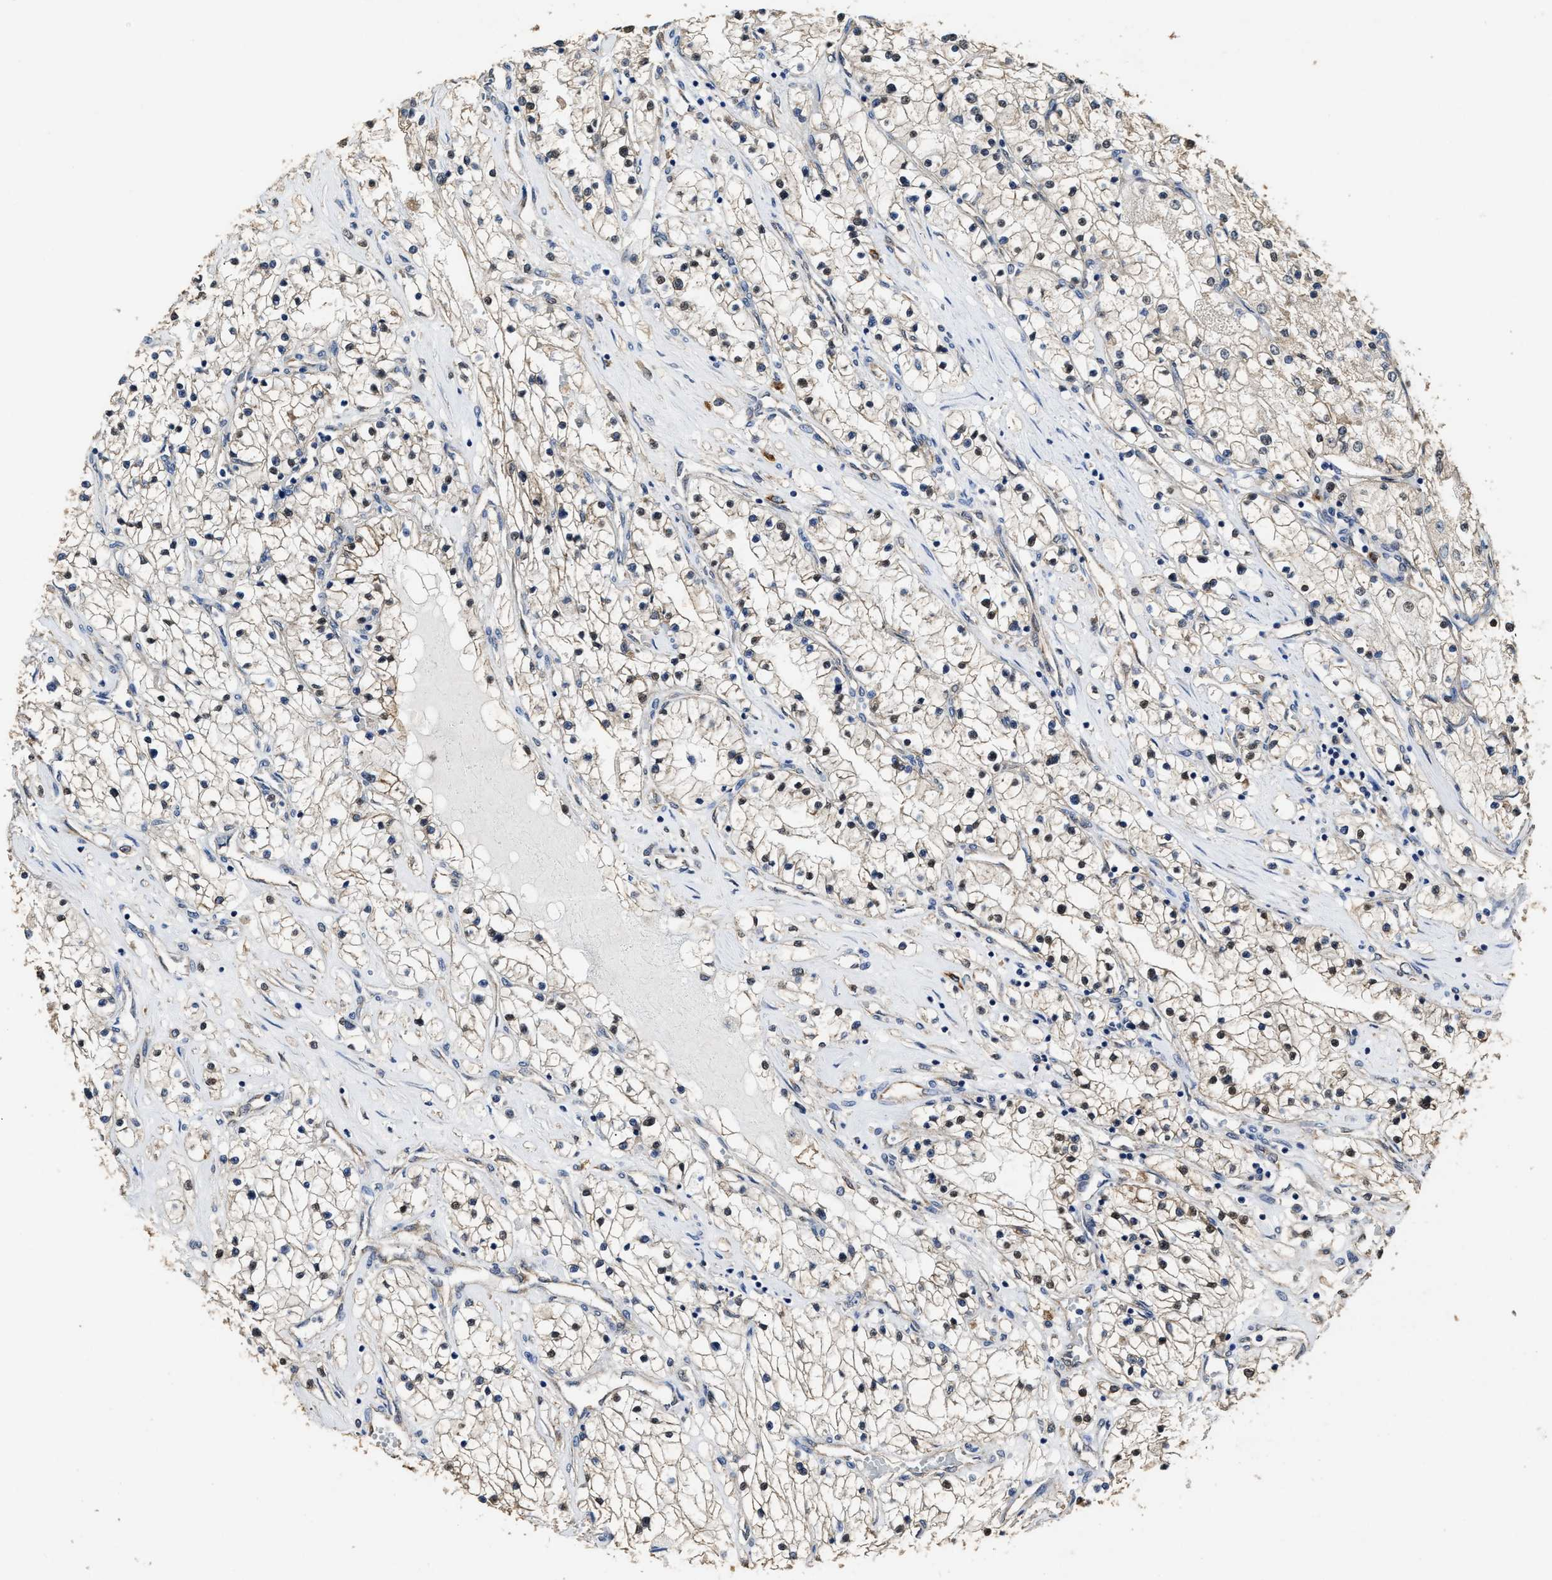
{"staining": {"intensity": "weak", "quantity": "<25%", "location": "nuclear"}, "tissue": "renal cancer", "cell_type": "Tumor cells", "image_type": "cancer", "snomed": [{"axis": "morphology", "description": "Adenocarcinoma, NOS"}, {"axis": "topography", "description": "Kidney"}], "caption": "Immunohistochemical staining of renal cancer shows no significant positivity in tumor cells.", "gene": "YWHAE", "patient": {"sex": "male", "age": 68}}